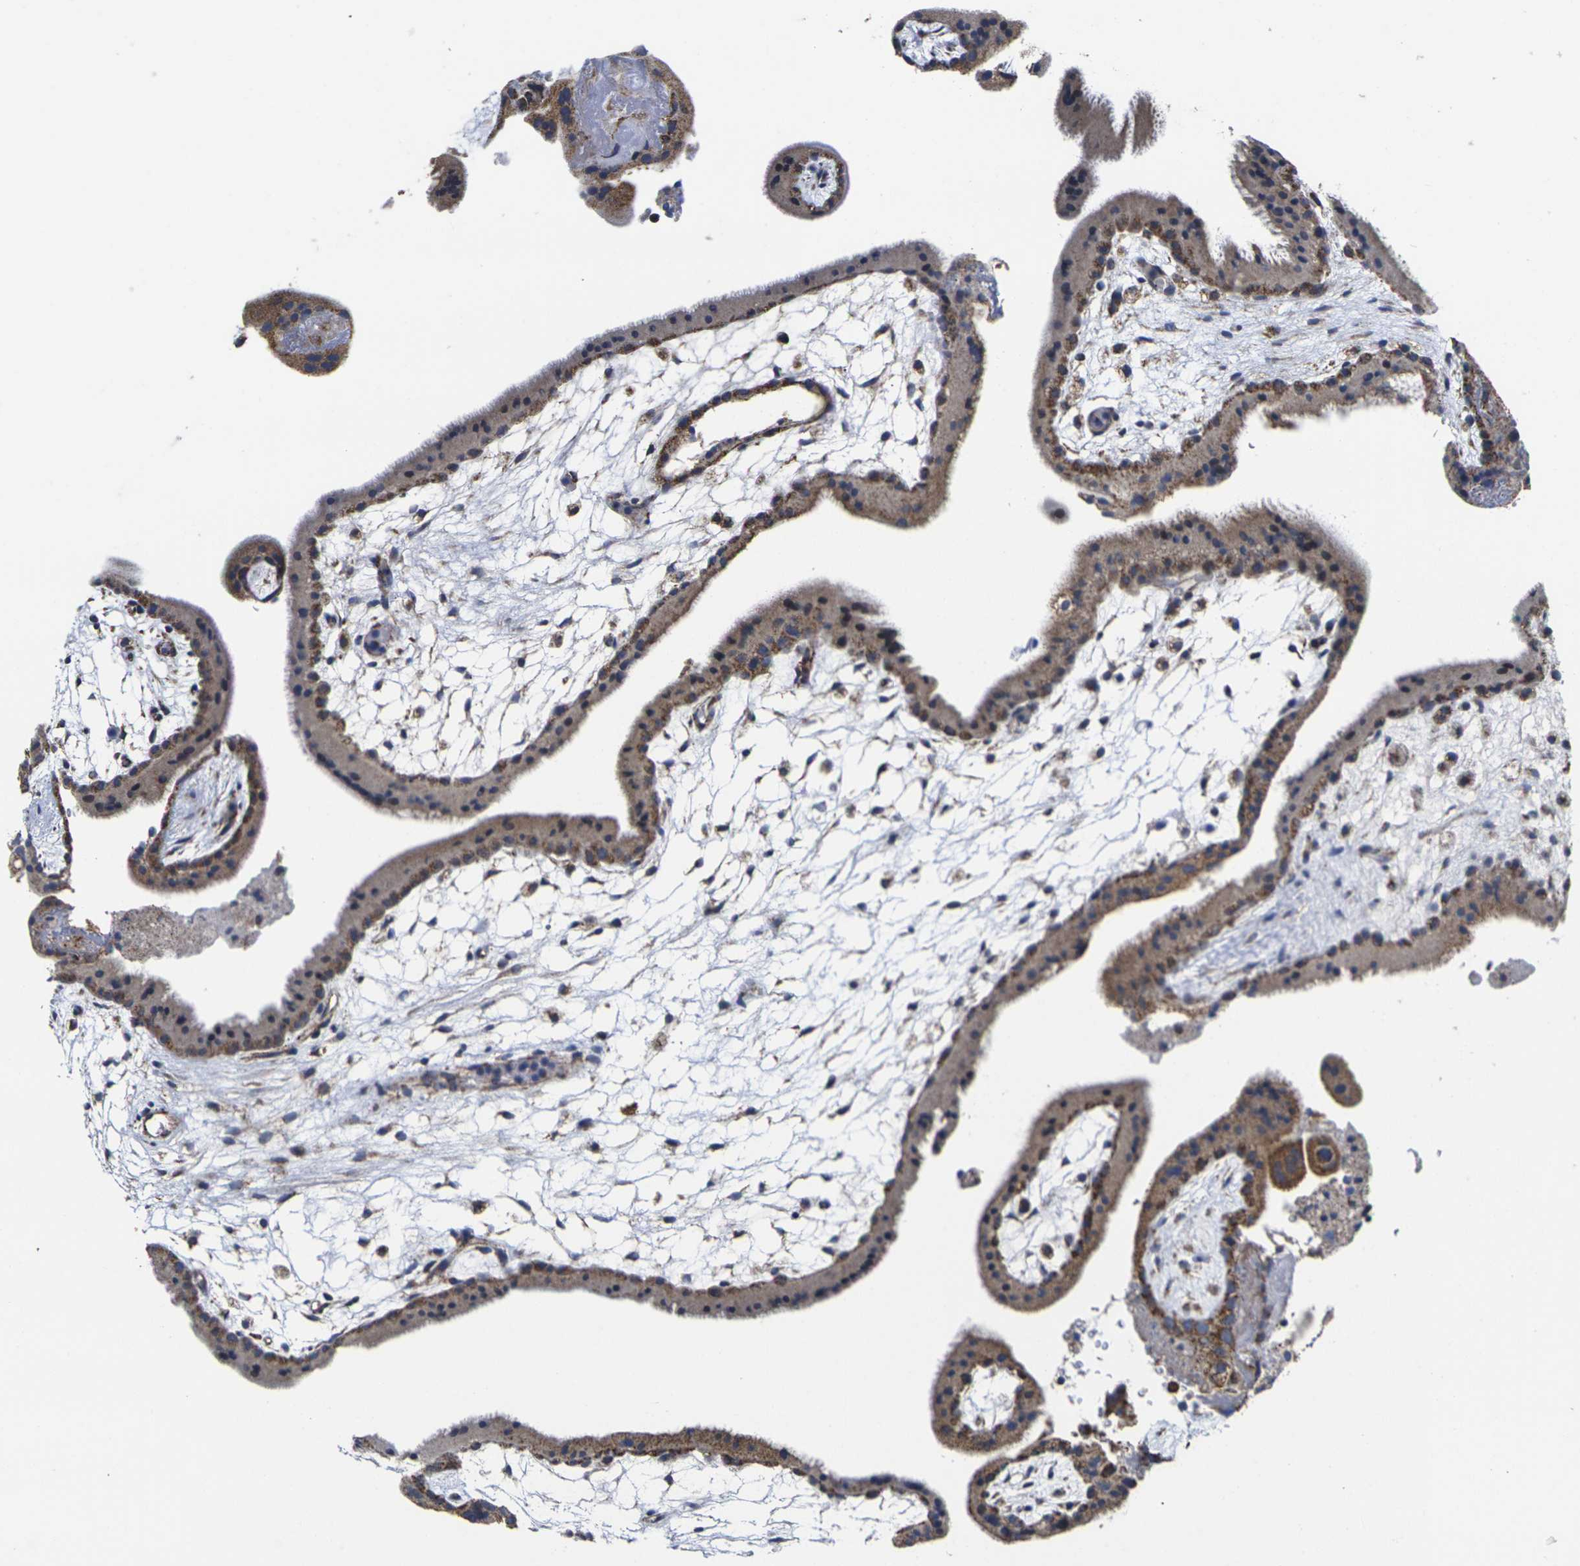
{"staining": {"intensity": "strong", "quantity": ">75%", "location": "cytoplasmic/membranous"}, "tissue": "placenta", "cell_type": "Trophoblastic cells", "image_type": "normal", "snomed": [{"axis": "morphology", "description": "Normal tissue, NOS"}, {"axis": "topography", "description": "Placenta"}], "caption": "The immunohistochemical stain labels strong cytoplasmic/membranous staining in trophoblastic cells of unremarkable placenta. (DAB IHC with brightfield microscopy, high magnification).", "gene": "P2RY11", "patient": {"sex": "female", "age": 19}}